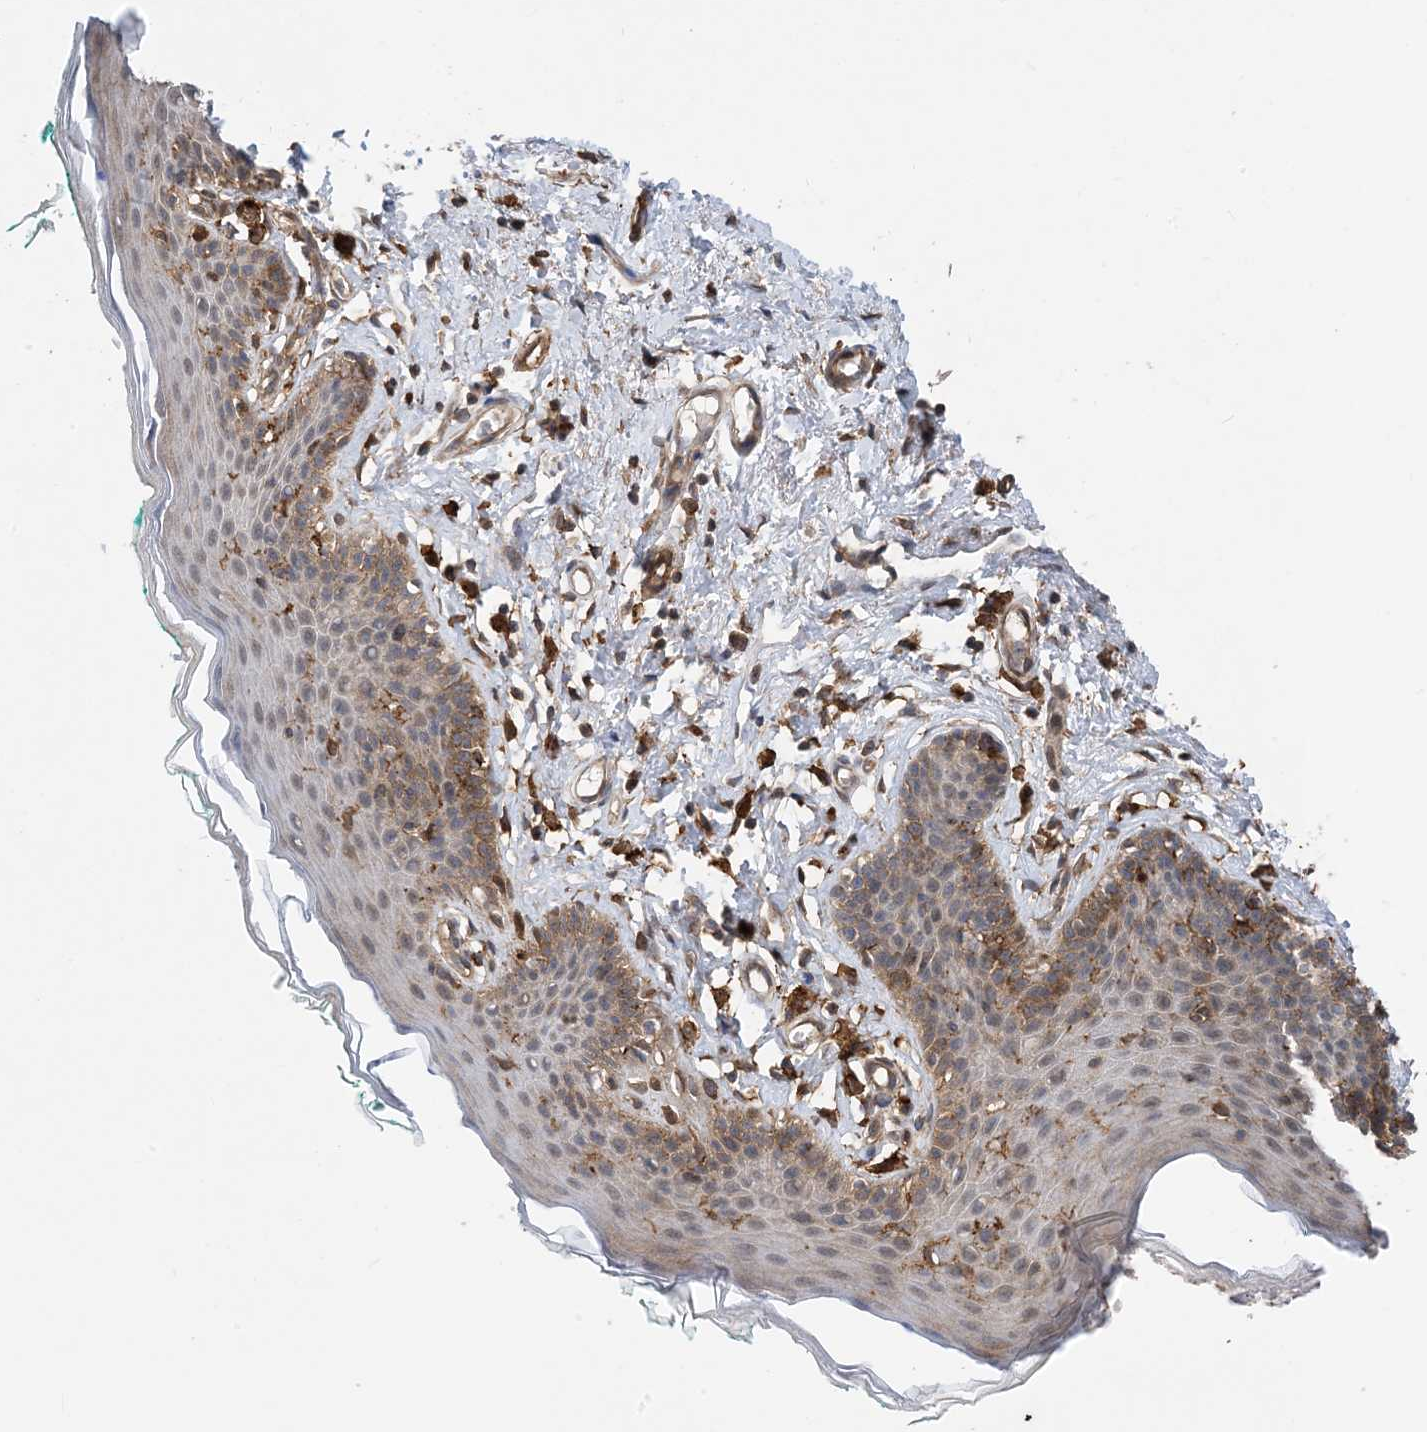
{"staining": {"intensity": "moderate", "quantity": "25%-75%", "location": "cytoplasmic/membranous"}, "tissue": "skin", "cell_type": "Epidermal cells", "image_type": "normal", "snomed": [{"axis": "morphology", "description": "Normal tissue, NOS"}, {"axis": "topography", "description": "Vulva"}], "caption": "Immunohistochemistry (IHC) image of unremarkable skin: skin stained using immunohistochemistry demonstrates medium levels of moderate protein expression localized specifically in the cytoplasmic/membranous of epidermal cells, appearing as a cytoplasmic/membranous brown color.", "gene": "HS1BP3", "patient": {"sex": "female", "age": 66}}